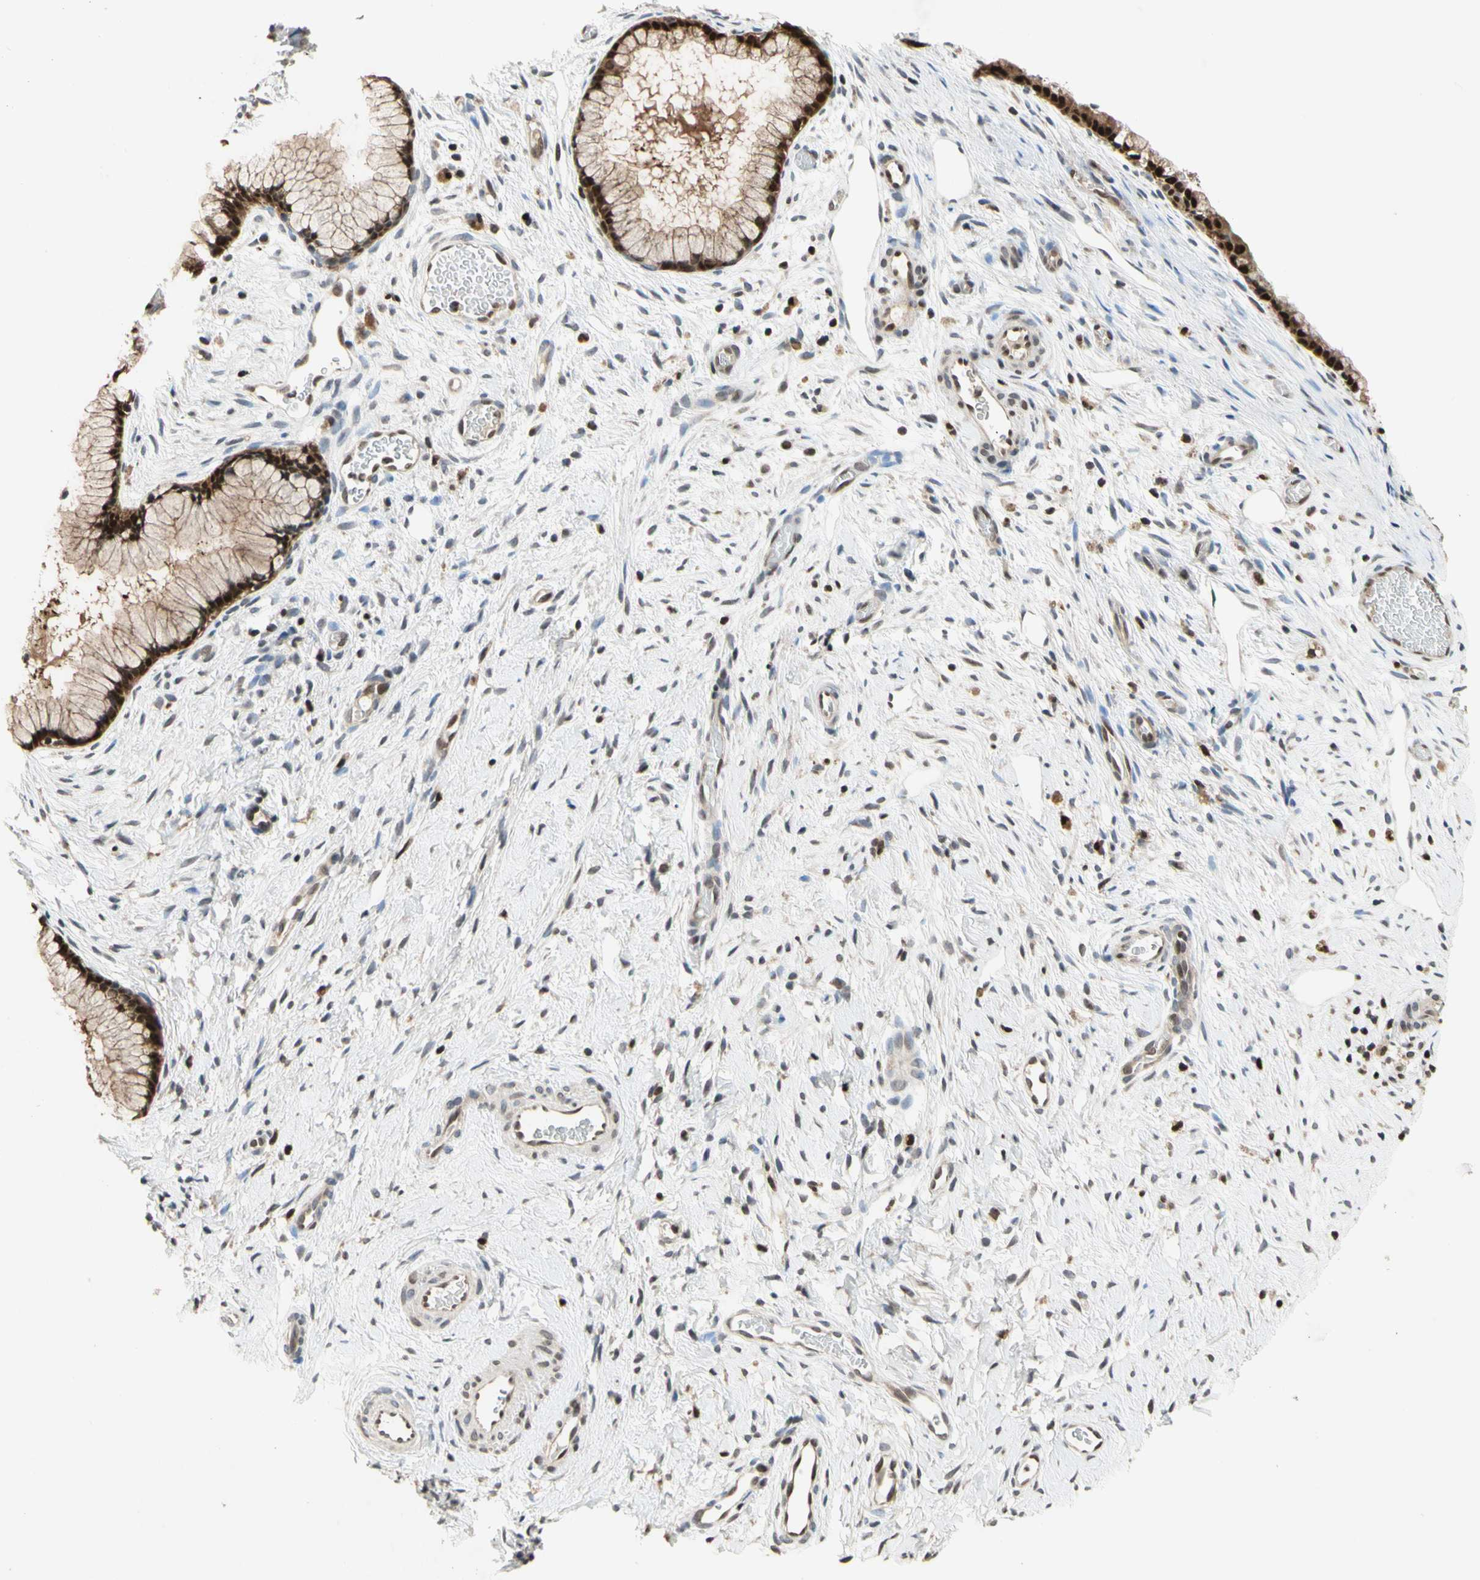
{"staining": {"intensity": "strong", "quantity": ">75%", "location": "nuclear"}, "tissue": "cervix", "cell_type": "Glandular cells", "image_type": "normal", "snomed": [{"axis": "morphology", "description": "Normal tissue, NOS"}, {"axis": "topography", "description": "Cervix"}], "caption": "An immunohistochemistry histopathology image of normal tissue is shown. Protein staining in brown shows strong nuclear positivity in cervix within glandular cells.", "gene": "GSR", "patient": {"sex": "female", "age": 65}}